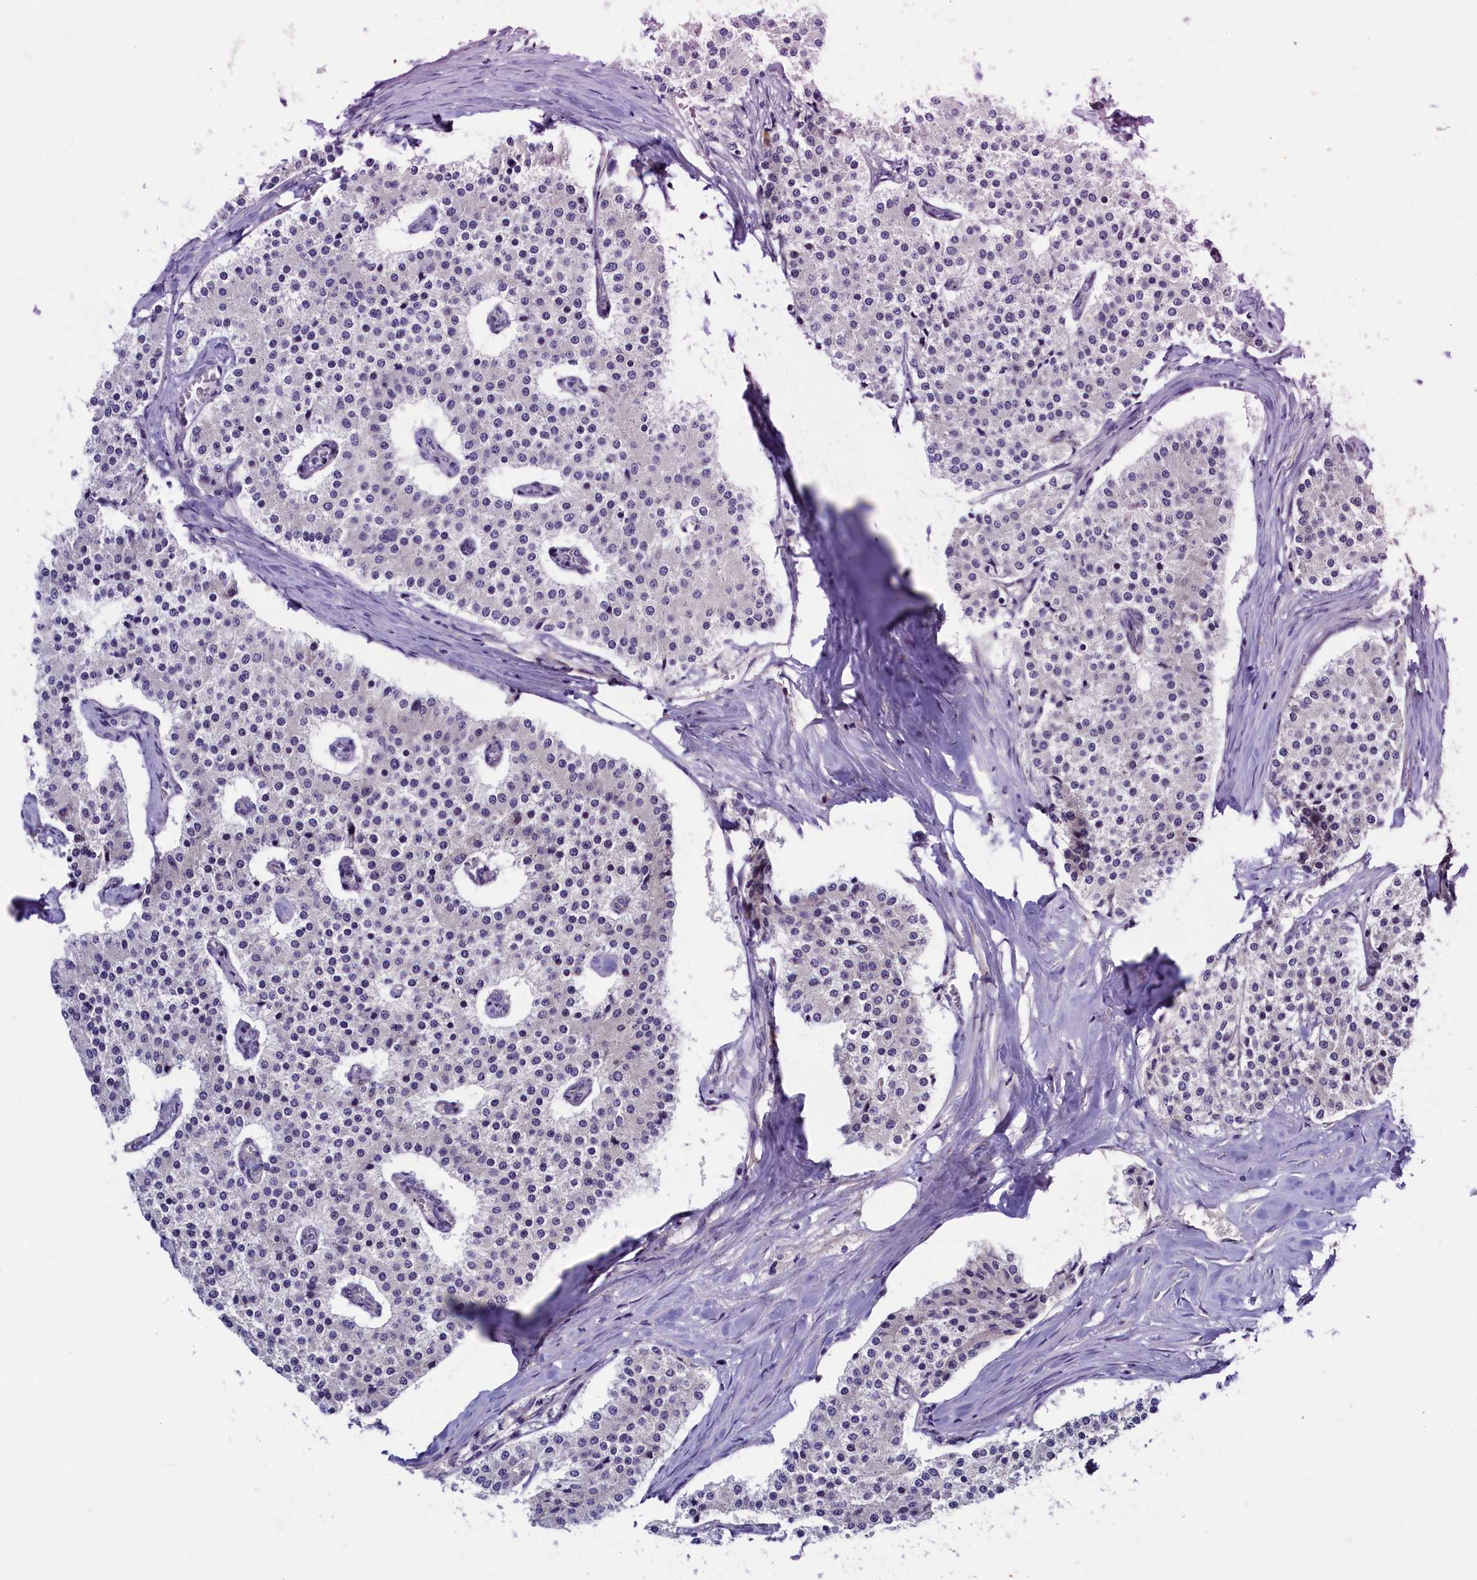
{"staining": {"intensity": "negative", "quantity": "none", "location": "none"}, "tissue": "carcinoid", "cell_type": "Tumor cells", "image_type": "cancer", "snomed": [{"axis": "morphology", "description": "Carcinoid, malignant, NOS"}, {"axis": "topography", "description": "Colon"}], "caption": "Immunohistochemistry image of neoplastic tissue: human malignant carcinoid stained with DAB exhibits no significant protein positivity in tumor cells.", "gene": "SLC16A14", "patient": {"sex": "female", "age": 52}}